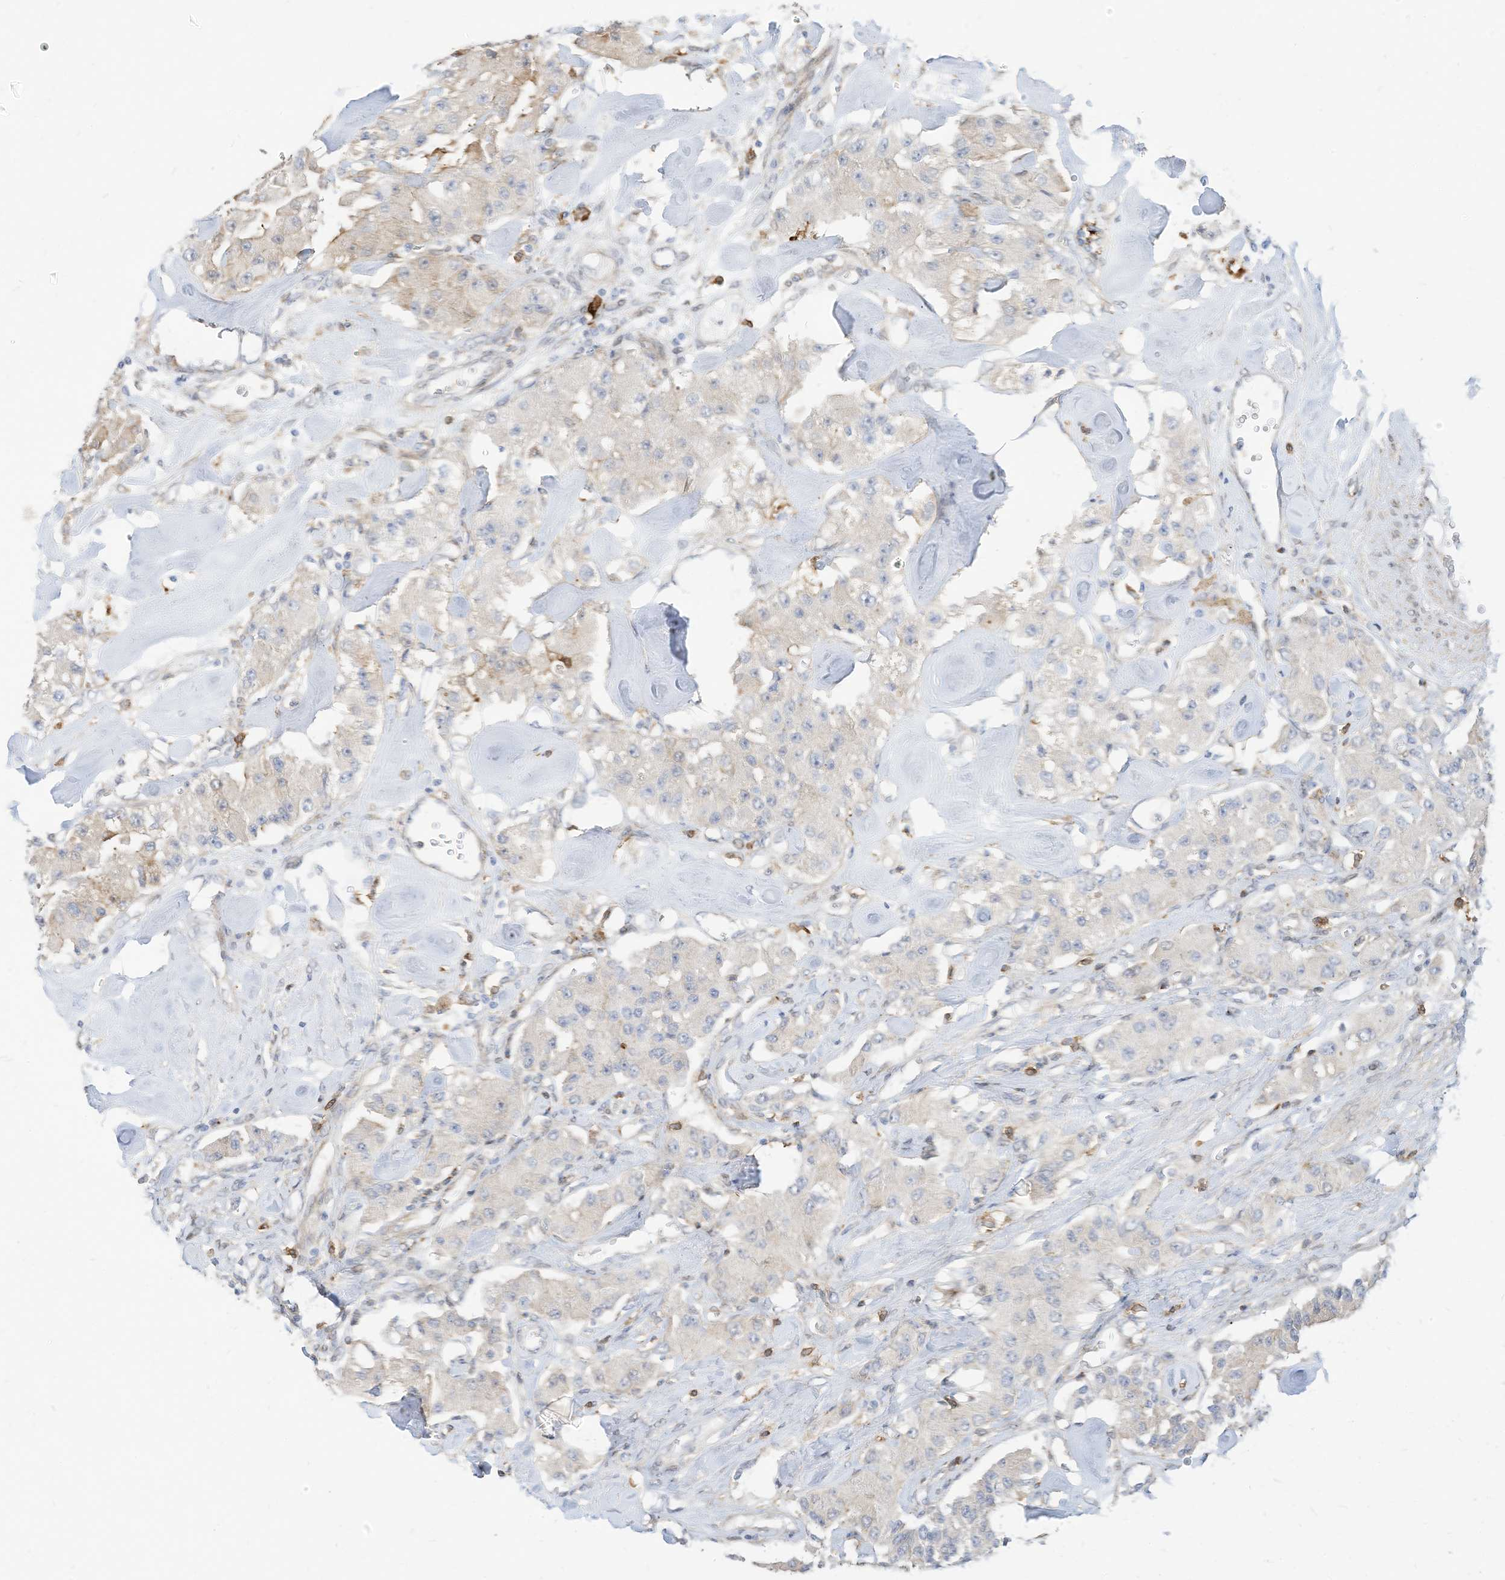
{"staining": {"intensity": "negative", "quantity": "none", "location": "none"}, "tissue": "carcinoid", "cell_type": "Tumor cells", "image_type": "cancer", "snomed": [{"axis": "morphology", "description": "Carcinoid, malignant, NOS"}, {"axis": "topography", "description": "Pancreas"}], "caption": "This is an immunohistochemistry (IHC) micrograph of carcinoid (malignant). There is no expression in tumor cells.", "gene": "ATP13A1", "patient": {"sex": "male", "age": 41}}